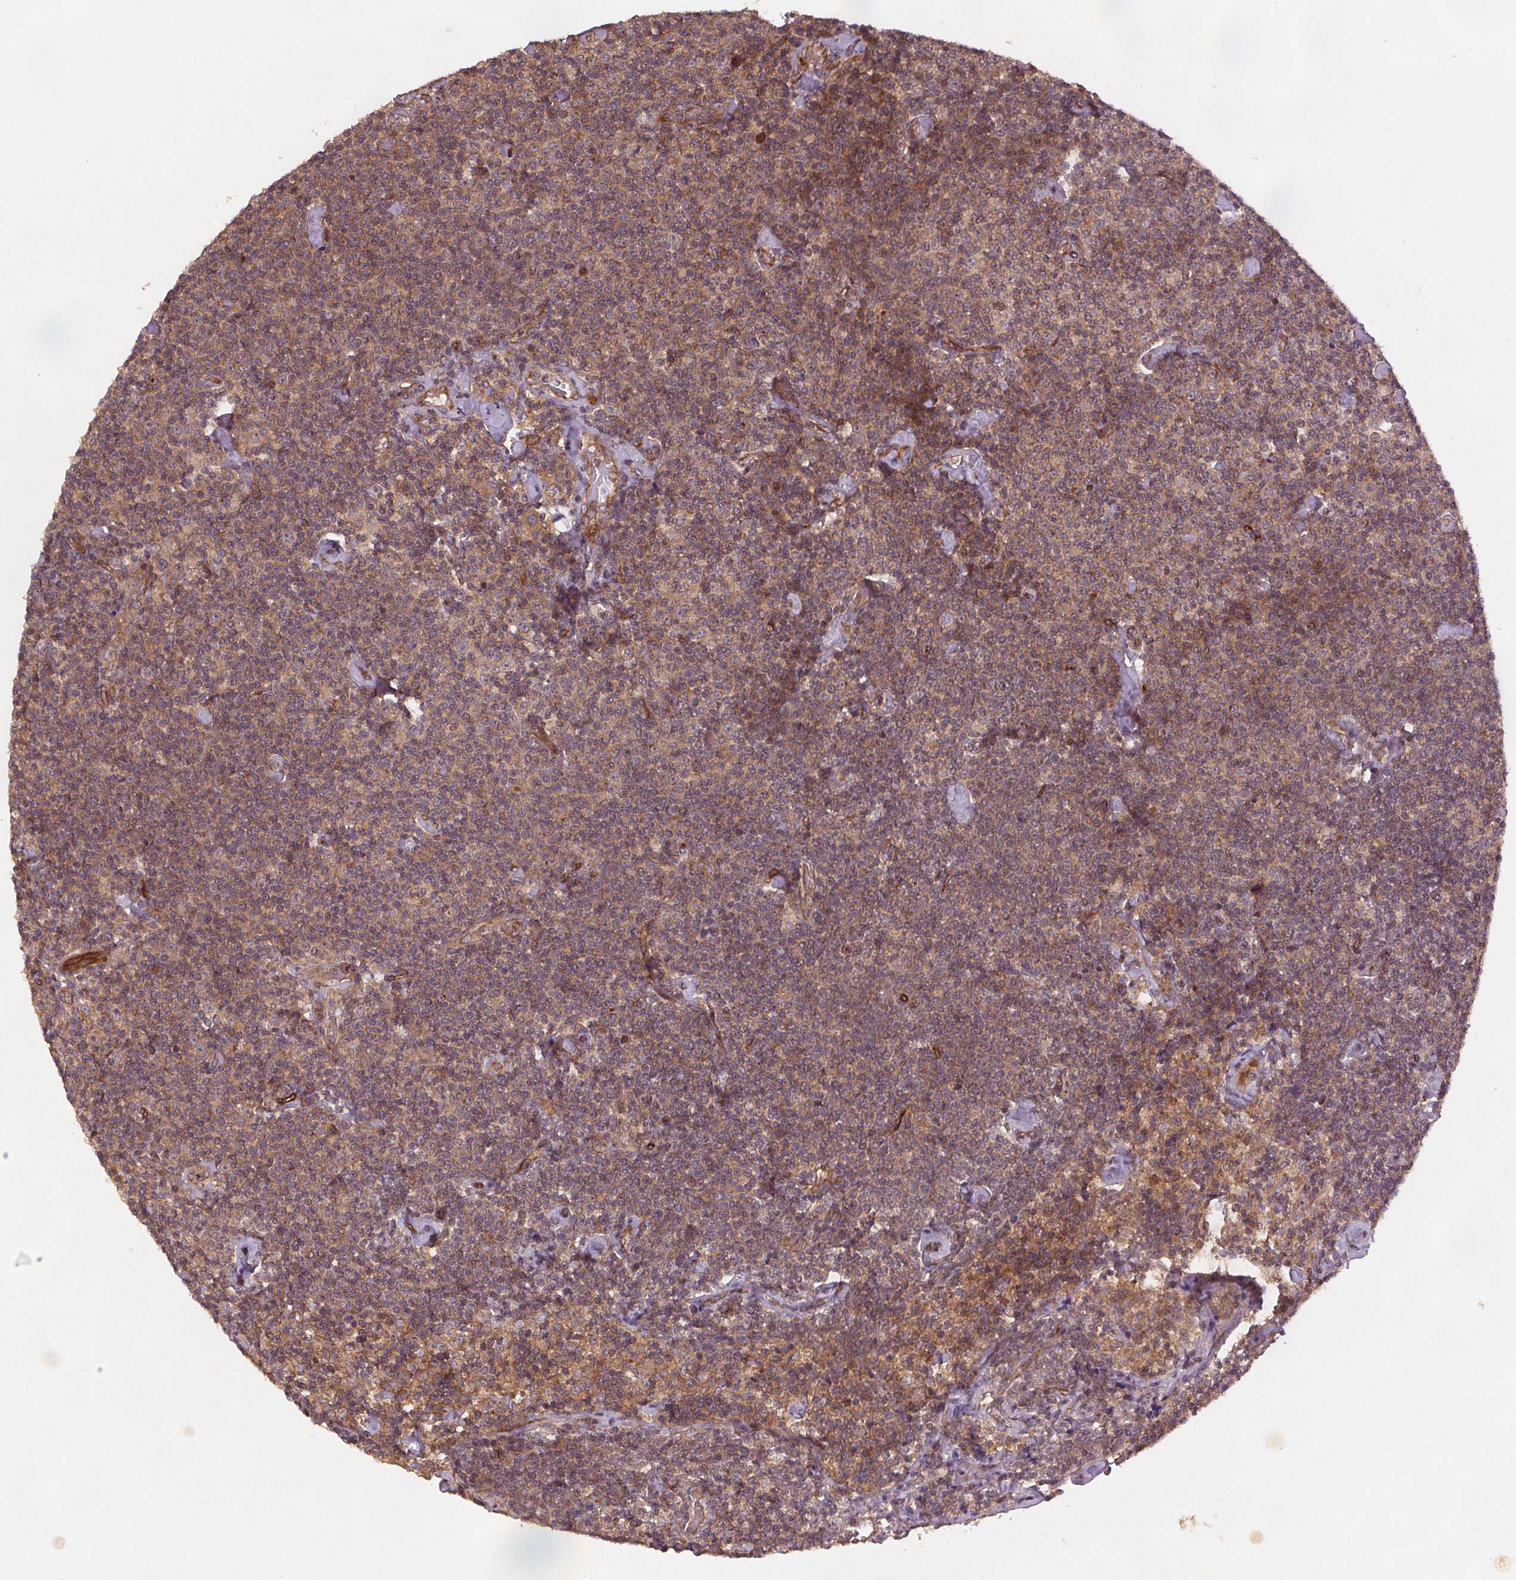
{"staining": {"intensity": "weak", "quantity": ">75%", "location": "cytoplasmic/membranous"}, "tissue": "lymphoma", "cell_type": "Tumor cells", "image_type": "cancer", "snomed": [{"axis": "morphology", "description": "Malignant lymphoma, non-Hodgkin's type, Low grade"}, {"axis": "topography", "description": "Lymph node"}], "caption": "Immunohistochemical staining of human lymphoma reveals weak cytoplasmic/membranous protein staining in about >75% of tumor cells.", "gene": "SEC14L2", "patient": {"sex": "male", "age": 81}}